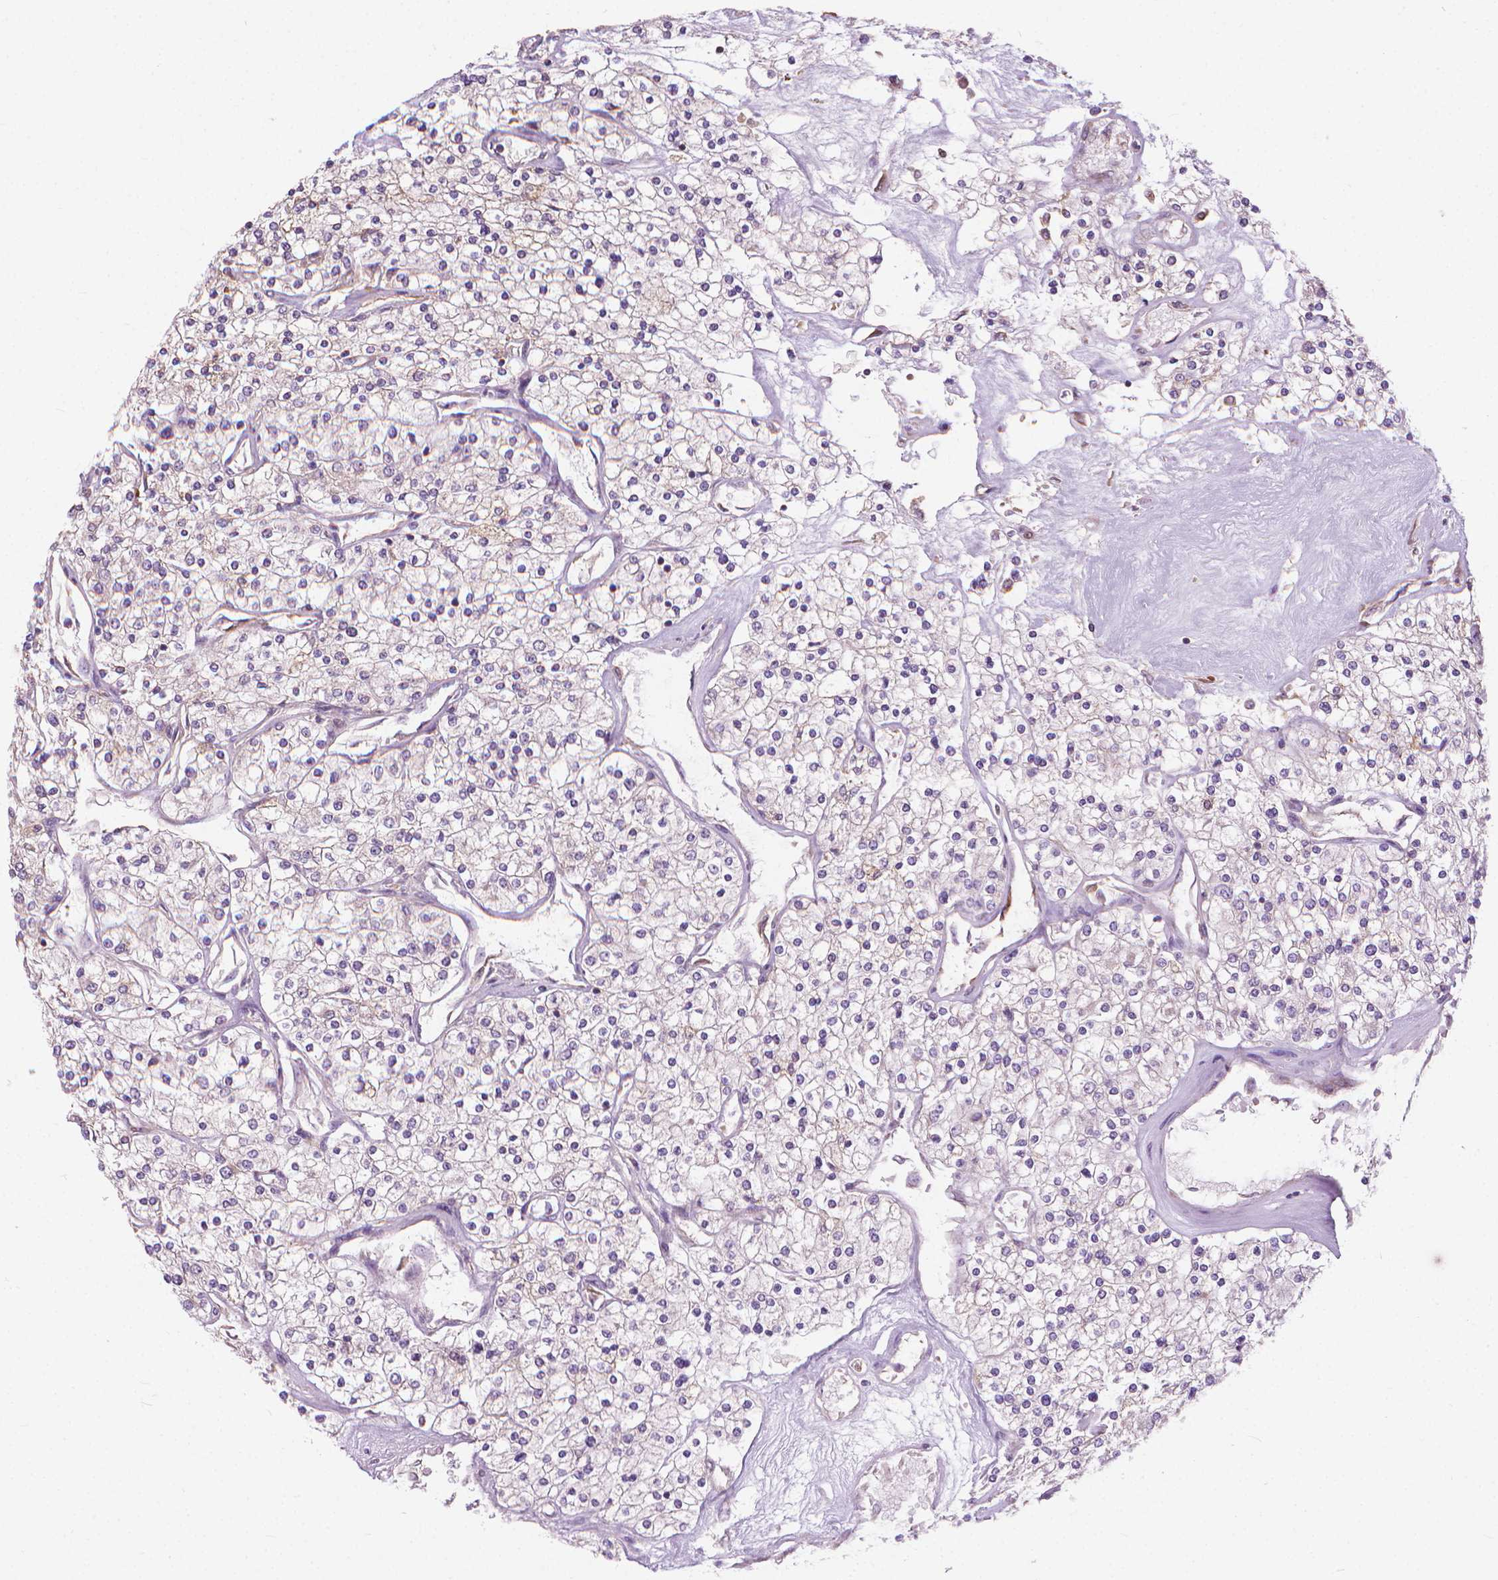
{"staining": {"intensity": "weak", "quantity": "<25%", "location": "cytoplasmic/membranous"}, "tissue": "renal cancer", "cell_type": "Tumor cells", "image_type": "cancer", "snomed": [{"axis": "morphology", "description": "Adenocarcinoma, NOS"}, {"axis": "topography", "description": "Kidney"}], "caption": "IHC histopathology image of neoplastic tissue: human renal cancer stained with DAB reveals no significant protein positivity in tumor cells.", "gene": "NUDT1", "patient": {"sex": "male", "age": 80}}